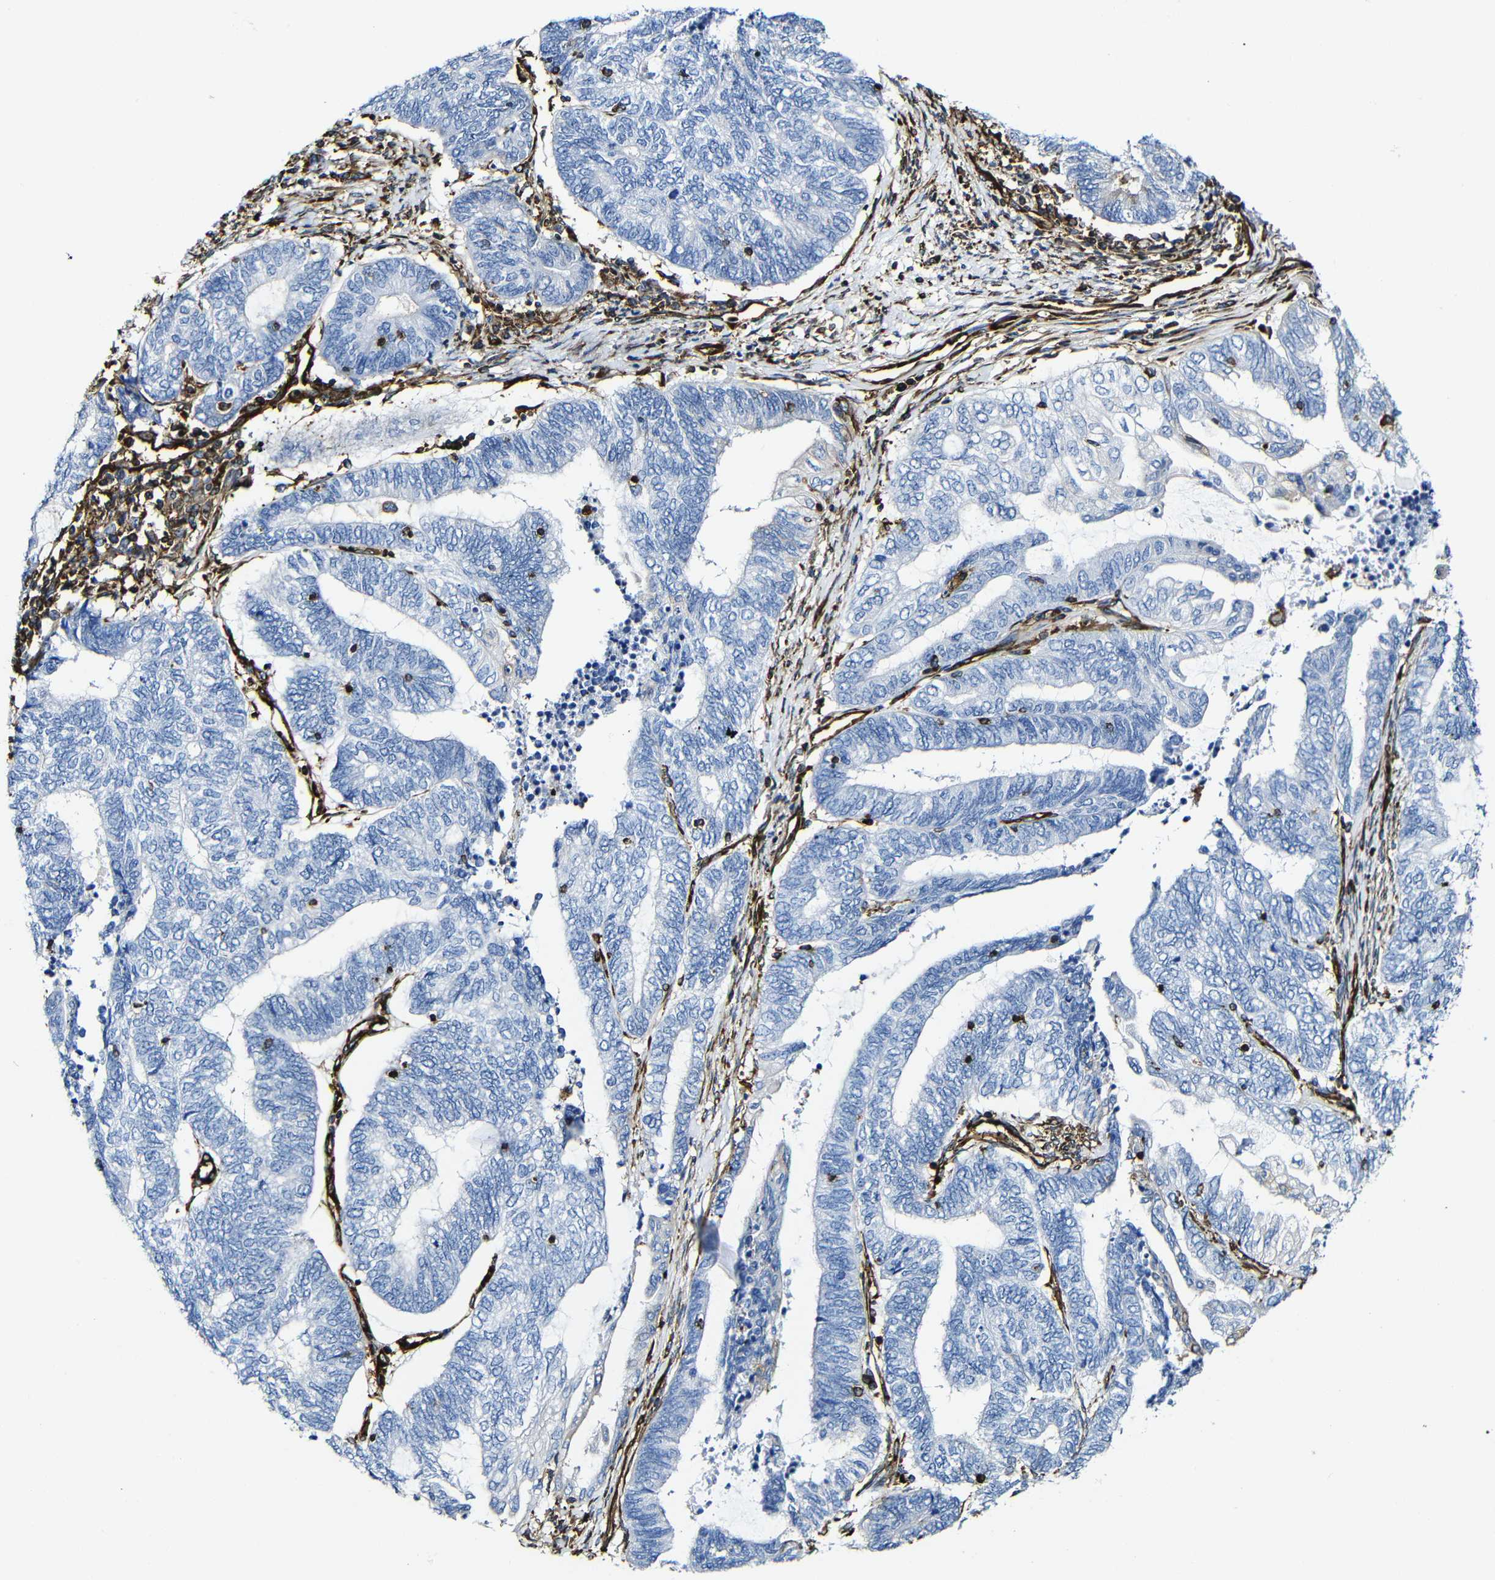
{"staining": {"intensity": "negative", "quantity": "none", "location": "none"}, "tissue": "endometrial cancer", "cell_type": "Tumor cells", "image_type": "cancer", "snomed": [{"axis": "morphology", "description": "Adenocarcinoma, NOS"}, {"axis": "topography", "description": "Uterus"}, {"axis": "topography", "description": "Endometrium"}], "caption": "DAB (3,3'-diaminobenzidine) immunohistochemical staining of adenocarcinoma (endometrial) reveals no significant positivity in tumor cells. (DAB (3,3'-diaminobenzidine) immunohistochemistry (IHC) with hematoxylin counter stain).", "gene": "MSN", "patient": {"sex": "female", "age": 70}}